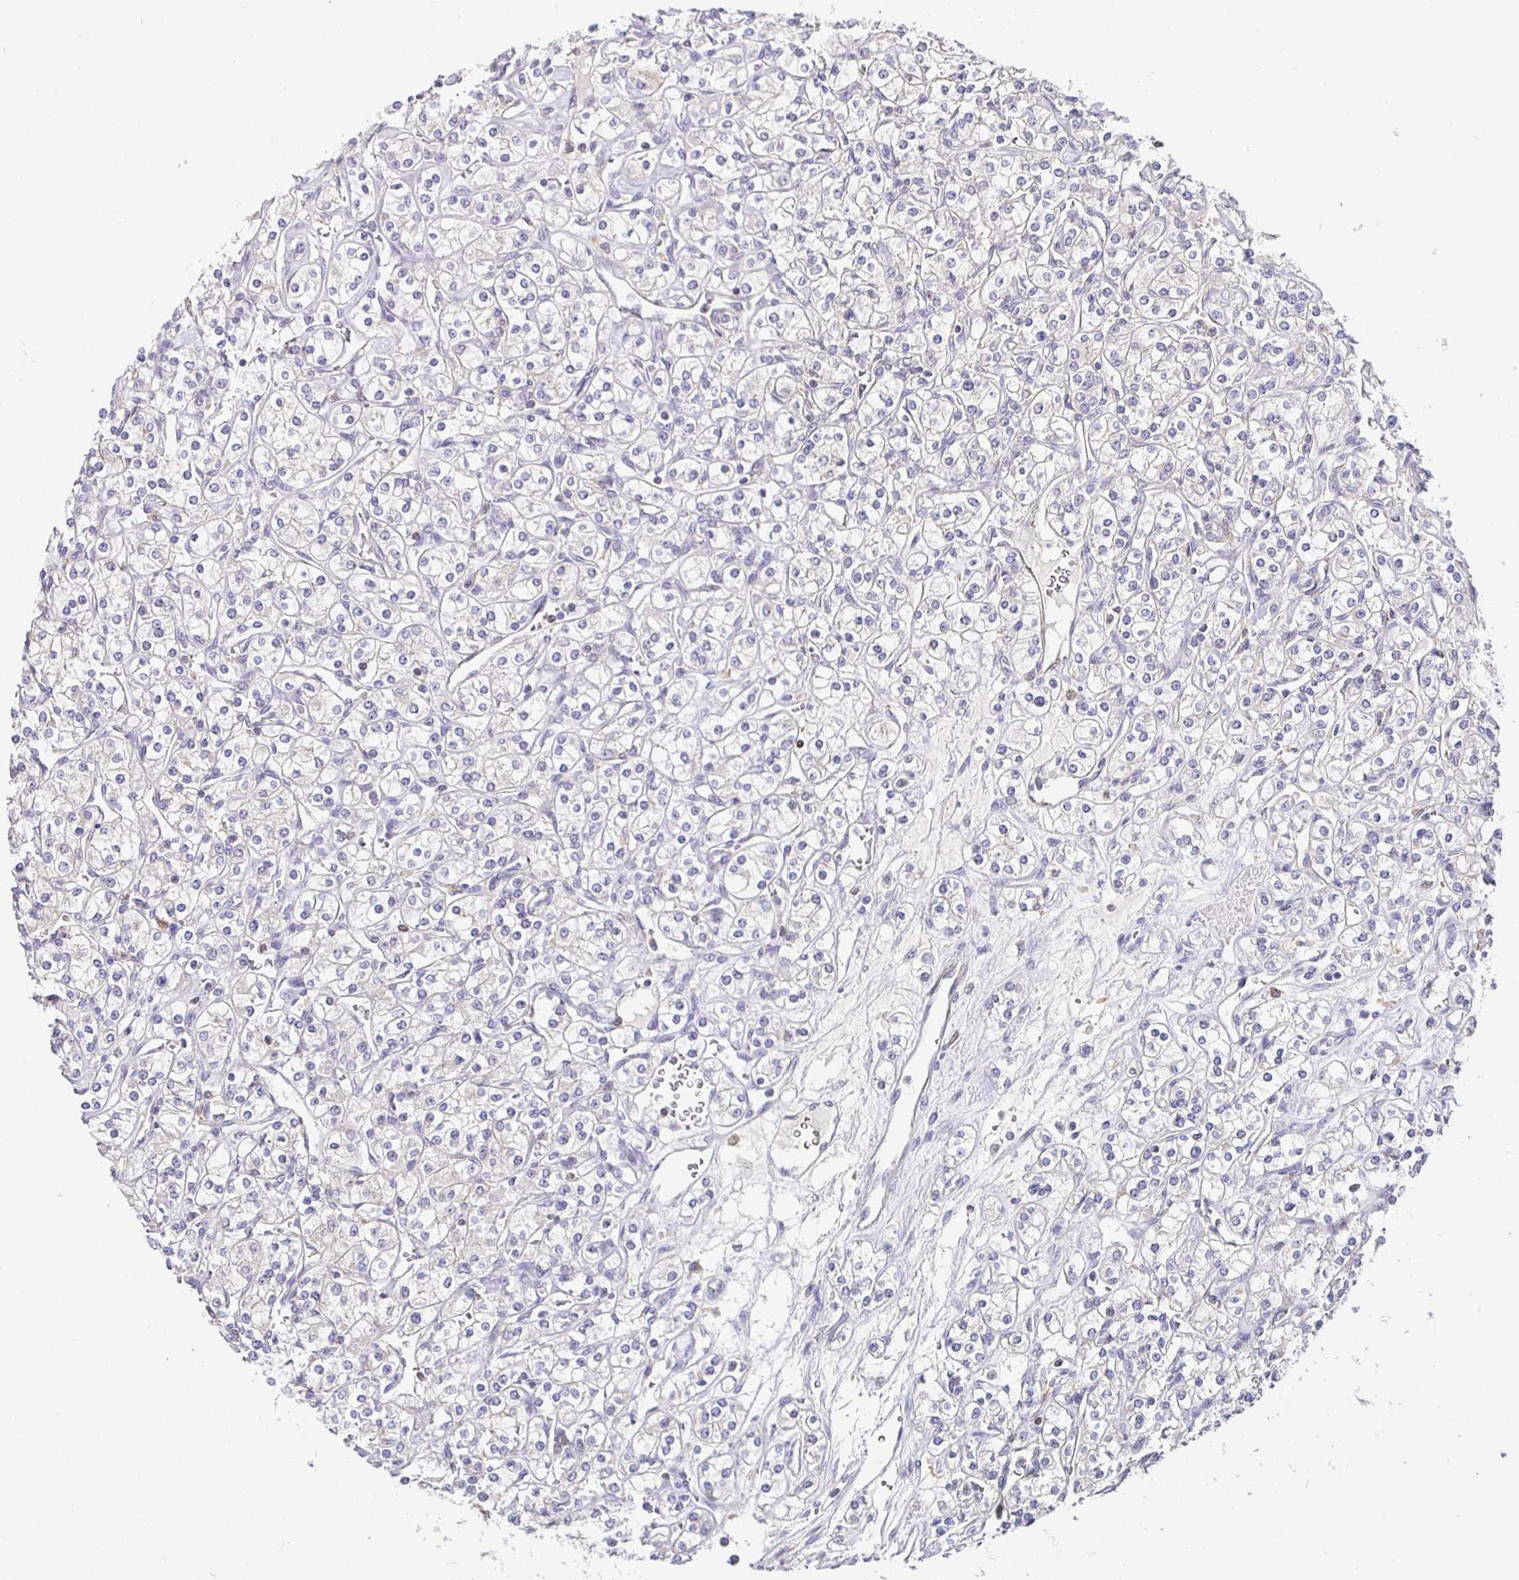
{"staining": {"intensity": "weak", "quantity": "<25%", "location": "cytoplasmic/membranous"}, "tissue": "renal cancer", "cell_type": "Tumor cells", "image_type": "cancer", "snomed": [{"axis": "morphology", "description": "Adenocarcinoma, NOS"}, {"axis": "topography", "description": "Kidney"}], "caption": "High magnification brightfield microscopy of adenocarcinoma (renal) stained with DAB (3,3'-diaminobenzidine) (brown) and counterstained with hematoxylin (blue): tumor cells show no significant positivity. The staining is performed using DAB brown chromogen with nuclei counter-stained in using hematoxylin.", "gene": "SATB1", "patient": {"sex": "male", "age": 77}}